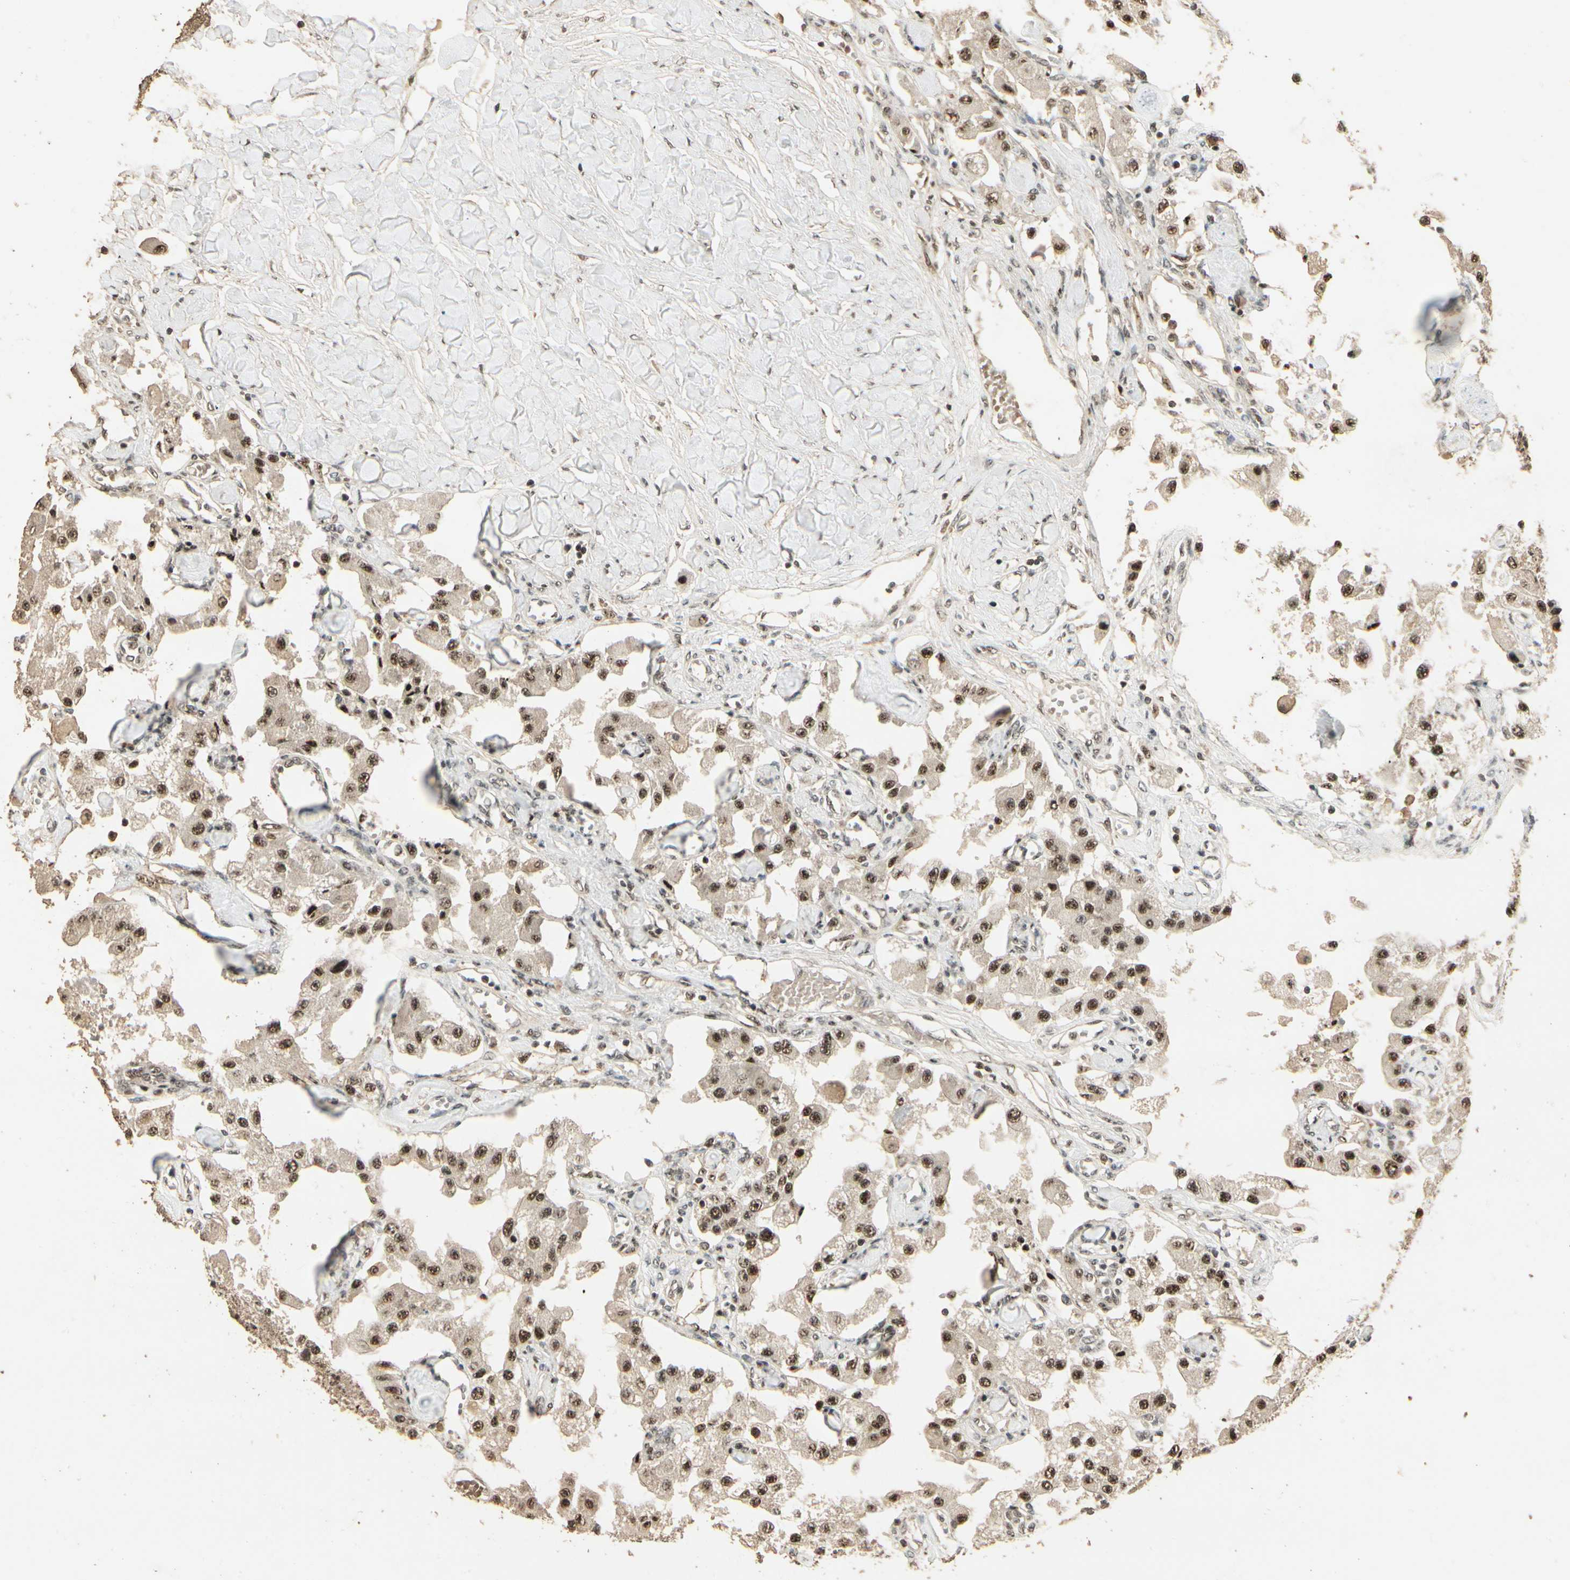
{"staining": {"intensity": "moderate", "quantity": ">75%", "location": "nuclear"}, "tissue": "carcinoid", "cell_type": "Tumor cells", "image_type": "cancer", "snomed": [{"axis": "morphology", "description": "Carcinoid, malignant, NOS"}, {"axis": "topography", "description": "Pancreas"}], "caption": "Carcinoid was stained to show a protein in brown. There is medium levels of moderate nuclear staining in about >75% of tumor cells. (Stains: DAB (3,3'-diaminobenzidine) in brown, nuclei in blue, Microscopy: brightfield microscopy at high magnification).", "gene": "RBM25", "patient": {"sex": "male", "age": 41}}